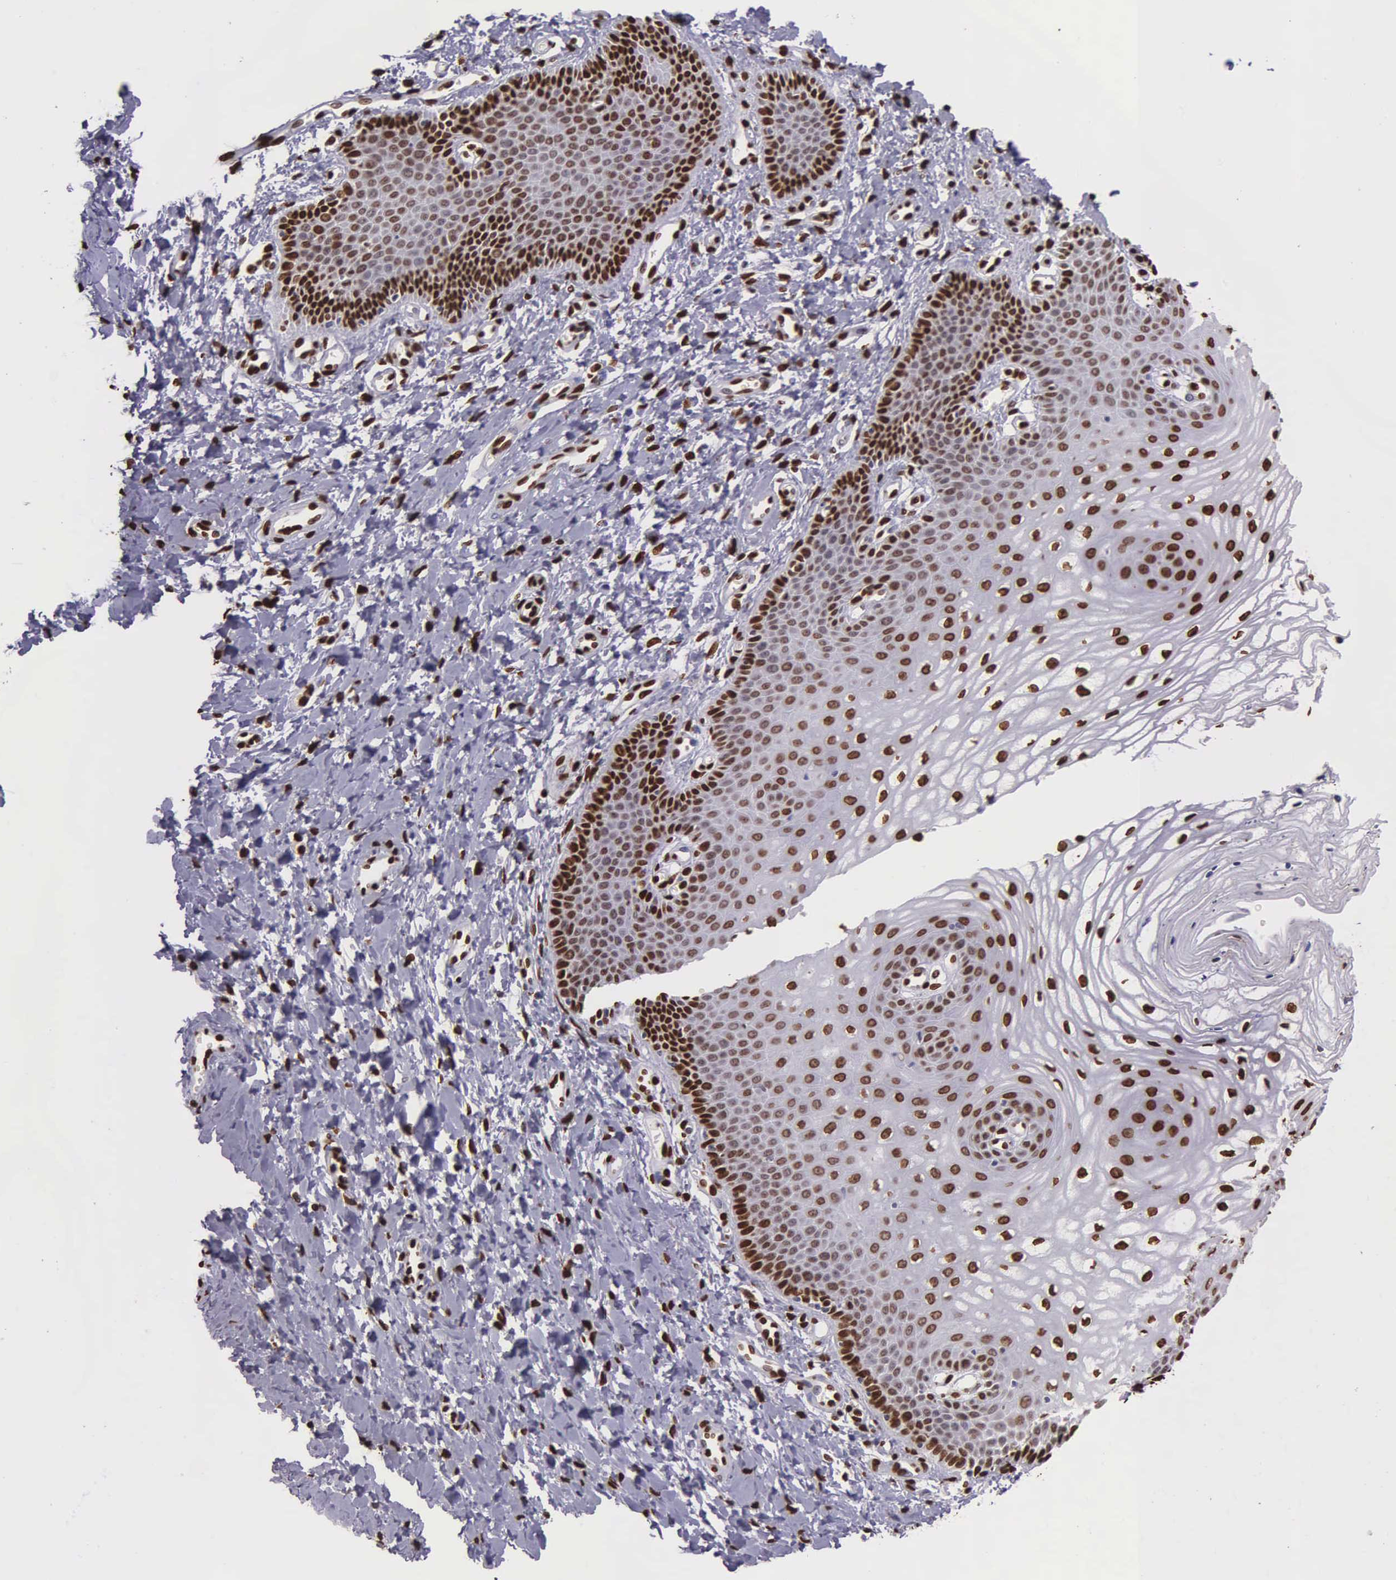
{"staining": {"intensity": "strong", "quantity": ">75%", "location": "nuclear"}, "tissue": "vagina", "cell_type": "Squamous epithelial cells", "image_type": "normal", "snomed": [{"axis": "morphology", "description": "Normal tissue, NOS"}, {"axis": "topography", "description": "Vagina"}], "caption": "IHC micrograph of benign vagina stained for a protein (brown), which reveals high levels of strong nuclear staining in approximately >75% of squamous epithelial cells.", "gene": "H1", "patient": {"sex": "female", "age": 68}}